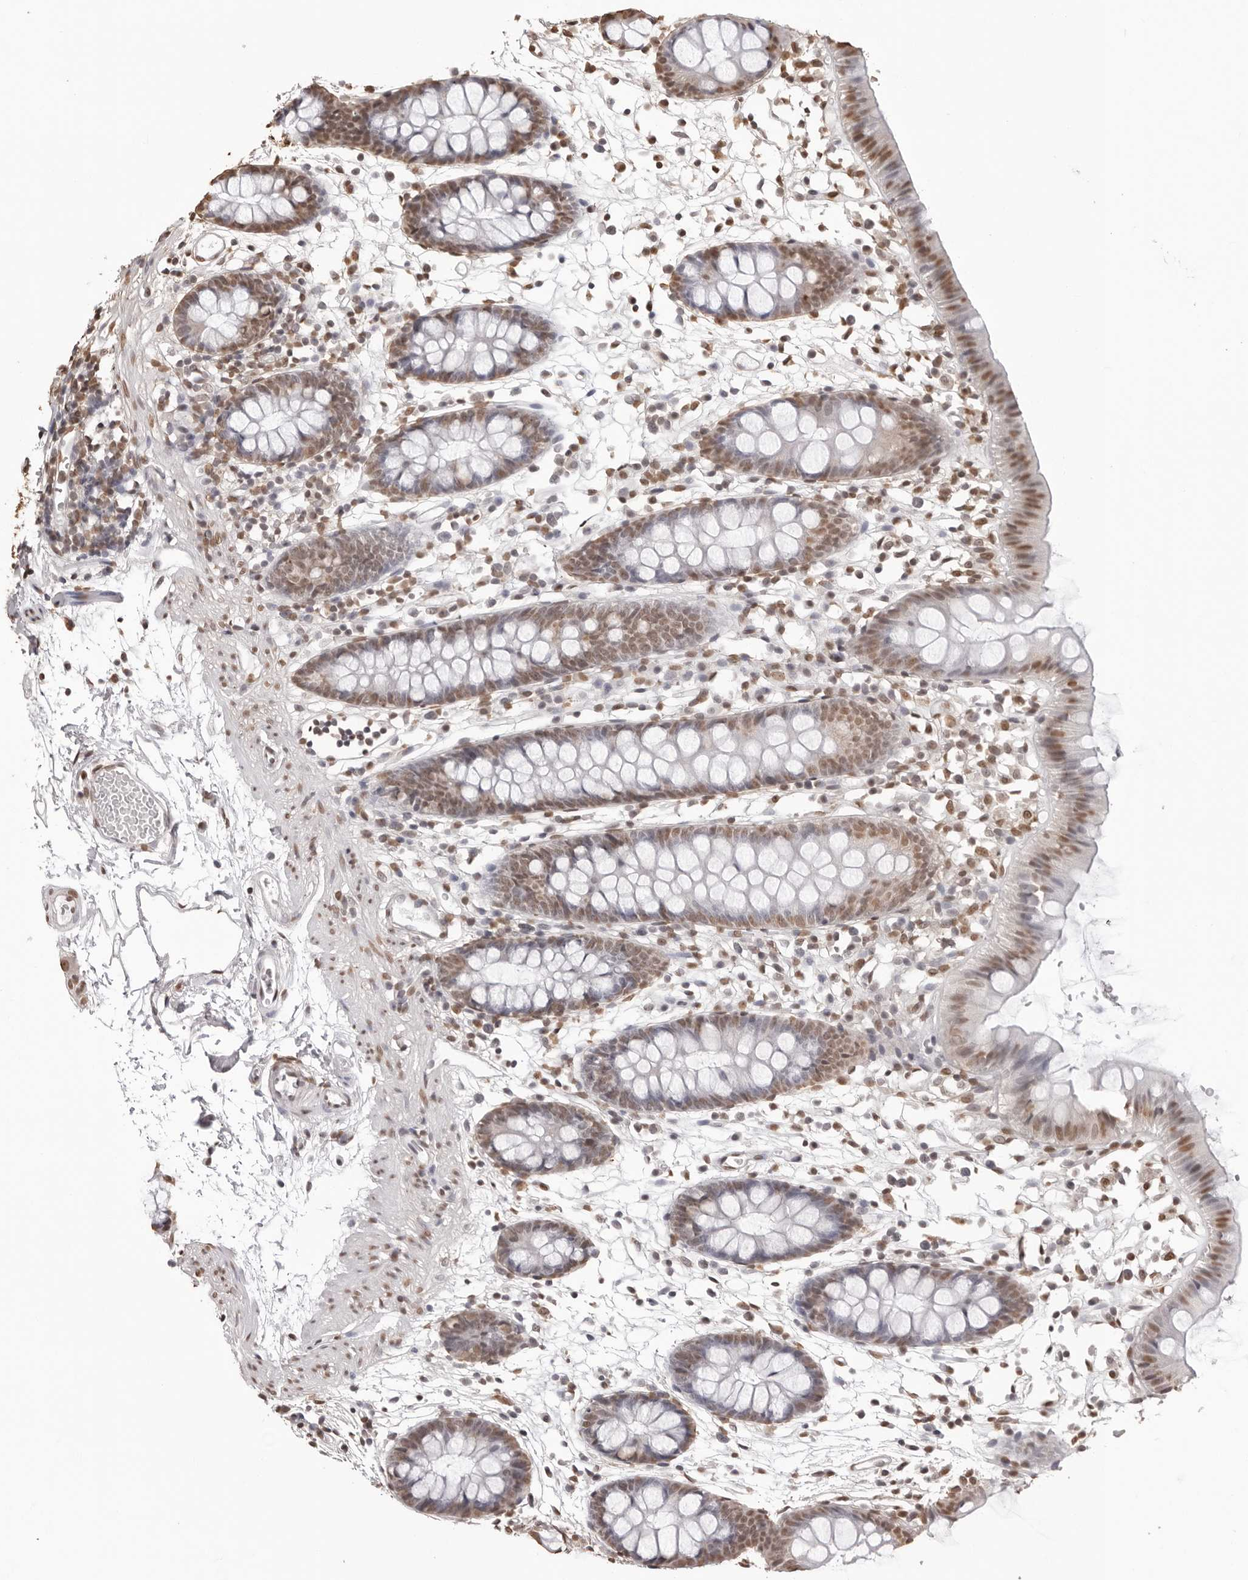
{"staining": {"intensity": "moderate", "quantity": ">75%", "location": "nuclear"}, "tissue": "colon", "cell_type": "Endothelial cells", "image_type": "normal", "snomed": [{"axis": "morphology", "description": "Normal tissue, NOS"}, {"axis": "topography", "description": "Colon"}], "caption": "This image reveals IHC staining of normal colon, with medium moderate nuclear positivity in about >75% of endothelial cells.", "gene": "OLIG3", "patient": {"sex": "male", "age": 56}}